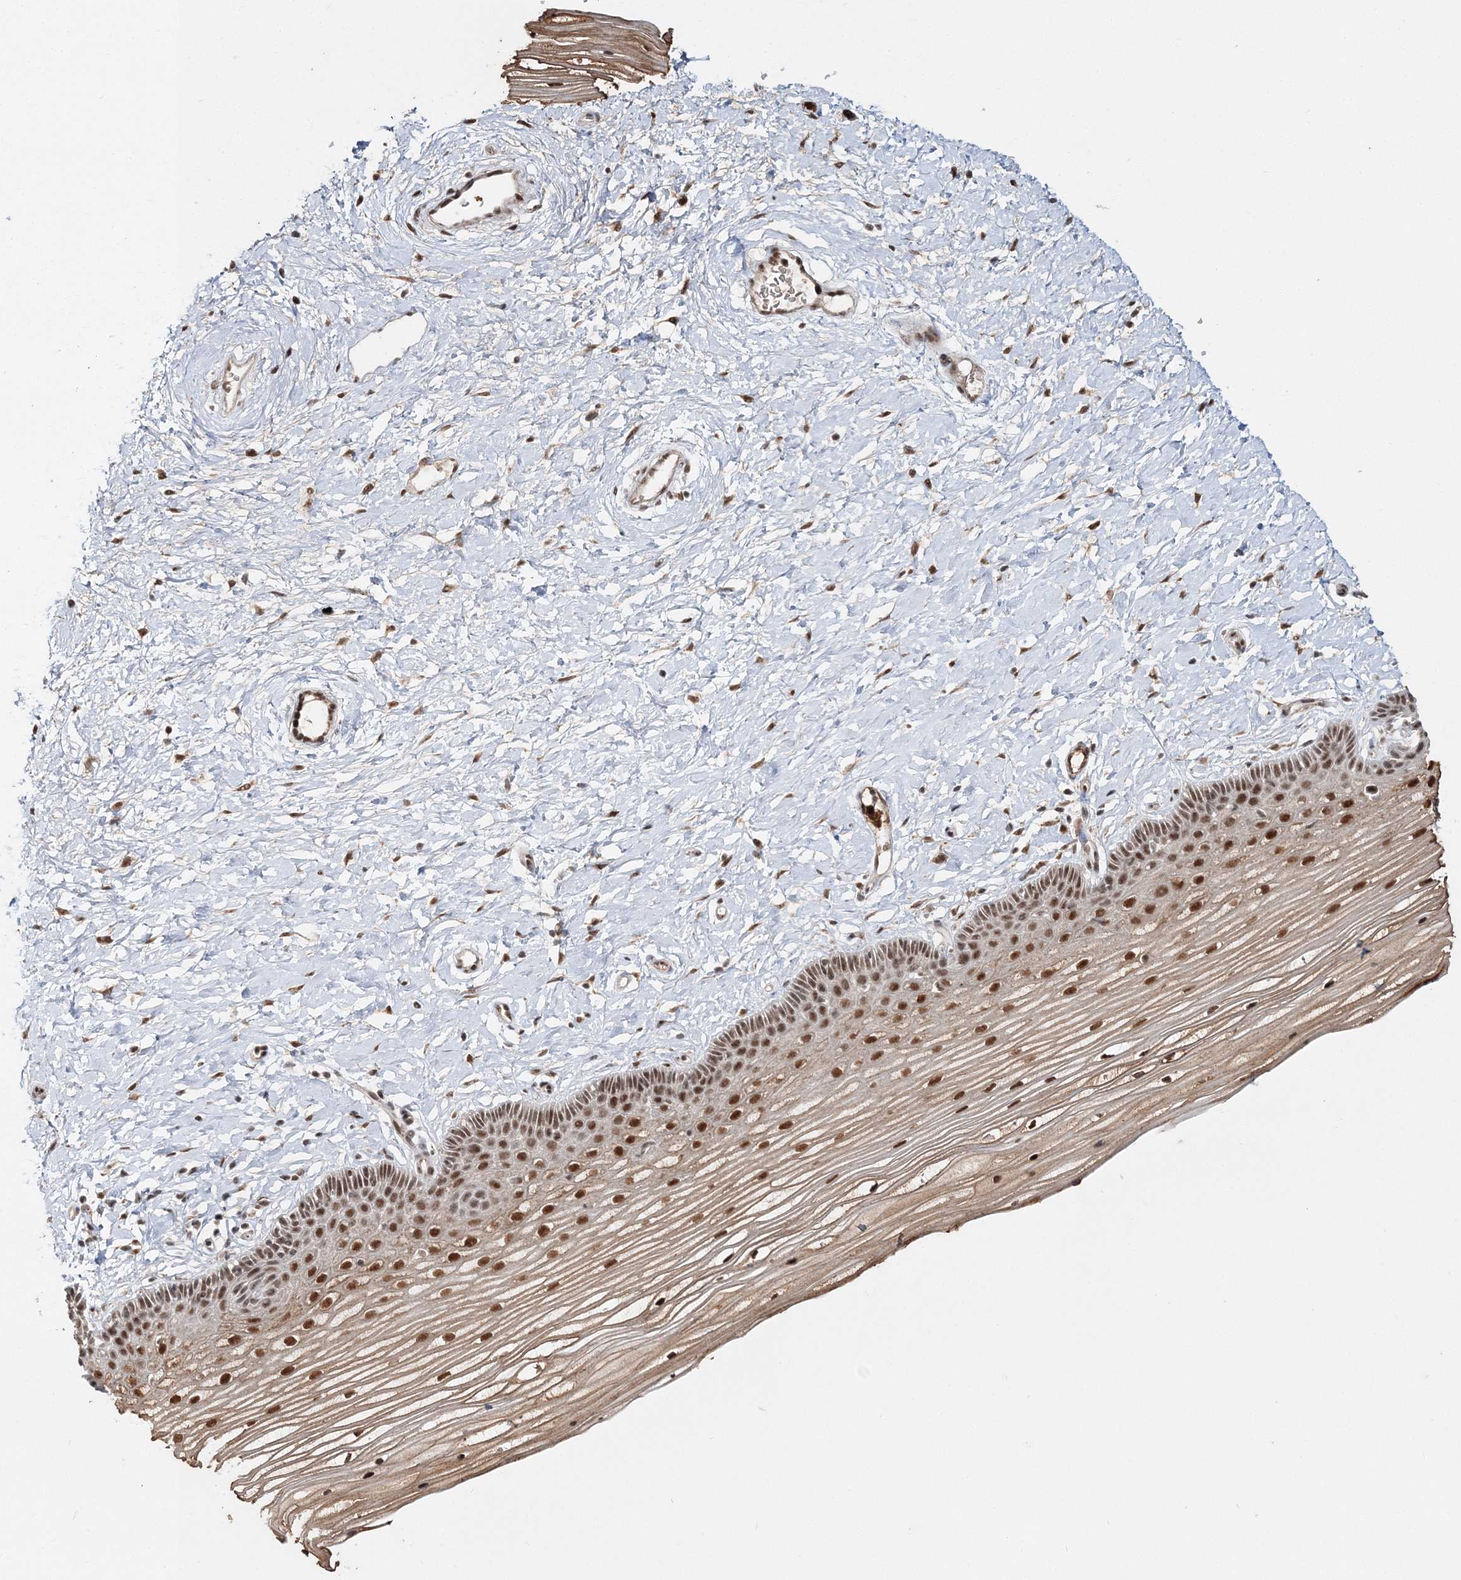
{"staining": {"intensity": "strong", "quantity": ">75%", "location": "cytoplasmic/membranous,nuclear"}, "tissue": "vagina", "cell_type": "Squamous epithelial cells", "image_type": "normal", "snomed": [{"axis": "morphology", "description": "Normal tissue, NOS"}, {"axis": "topography", "description": "Vagina"}, {"axis": "topography", "description": "Cervix"}], "caption": "The histopathology image exhibits immunohistochemical staining of unremarkable vagina. There is strong cytoplasmic/membranous,nuclear positivity is appreciated in about >75% of squamous epithelial cells. The protein of interest is shown in brown color, while the nuclei are stained blue.", "gene": "ENSG00000290315", "patient": {"sex": "female", "age": 40}}